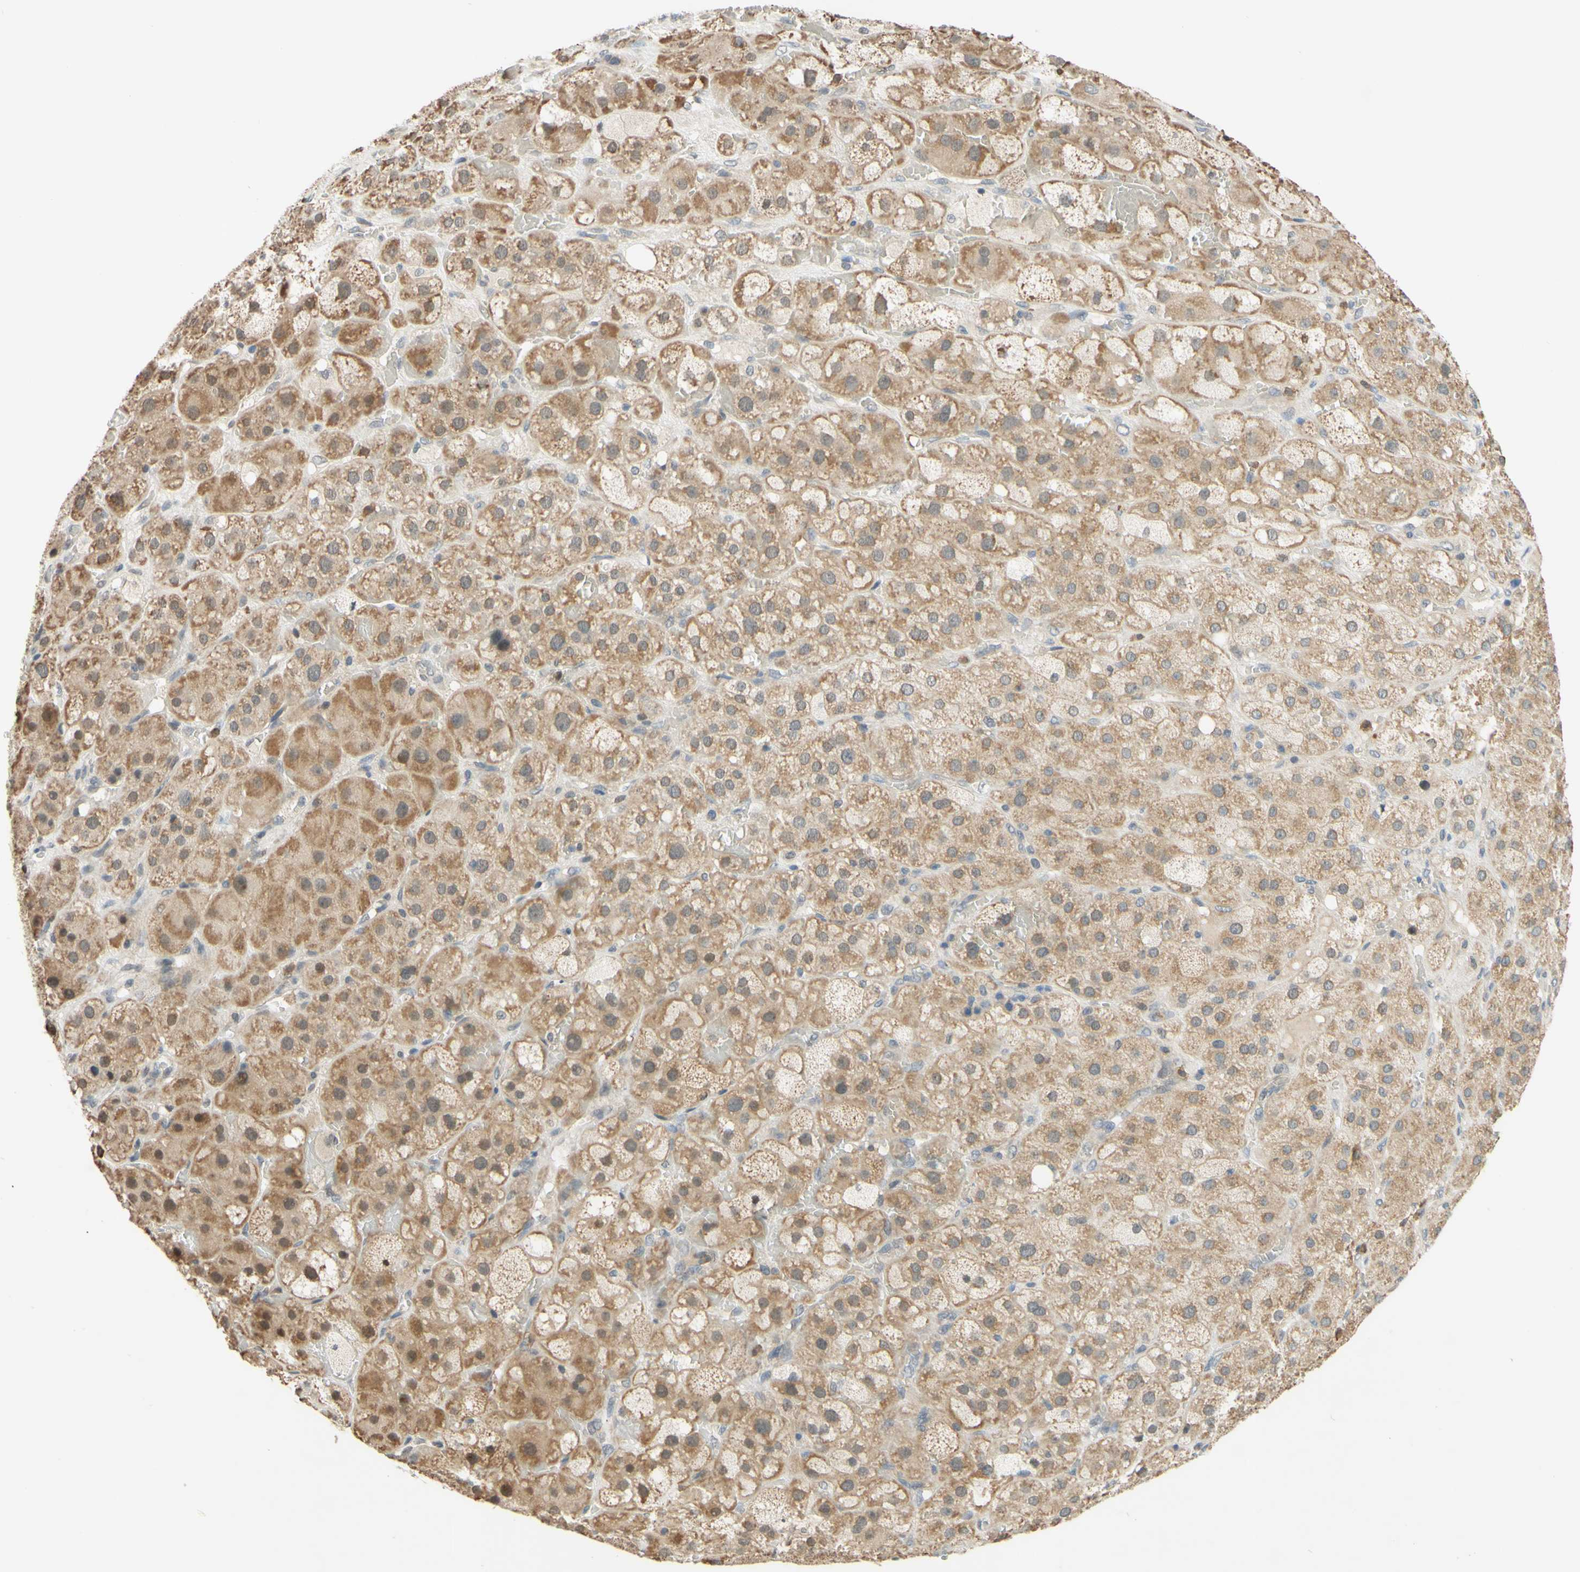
{"staining": {"intensity": "moderate", "quantity": ">75%", "location": "cytoplasmic/membranous"}, "tissue": "adrenal gland", "cell_type": "Glandular cells", "image_type": "normal", "snomed": [{"axis": "morphology", "description": "Normal tissue, NOS"}, {"axis": "topography", "description": "Adrenal gland"}], "caption": "The histopathology image shows immunohistochemical staining of unremarkable adrenal gland. There is moderate cytoplasmic/membranous staining is appreciated in about >75% of glandular cells. The staining was performed using DAB to visualize the protein expression in brown, while the nuclei were stained in blue with hematoxylin (Magnification: 20x).", "gene": "GATA1", "patient": {"sex": "female", "age": 47}}